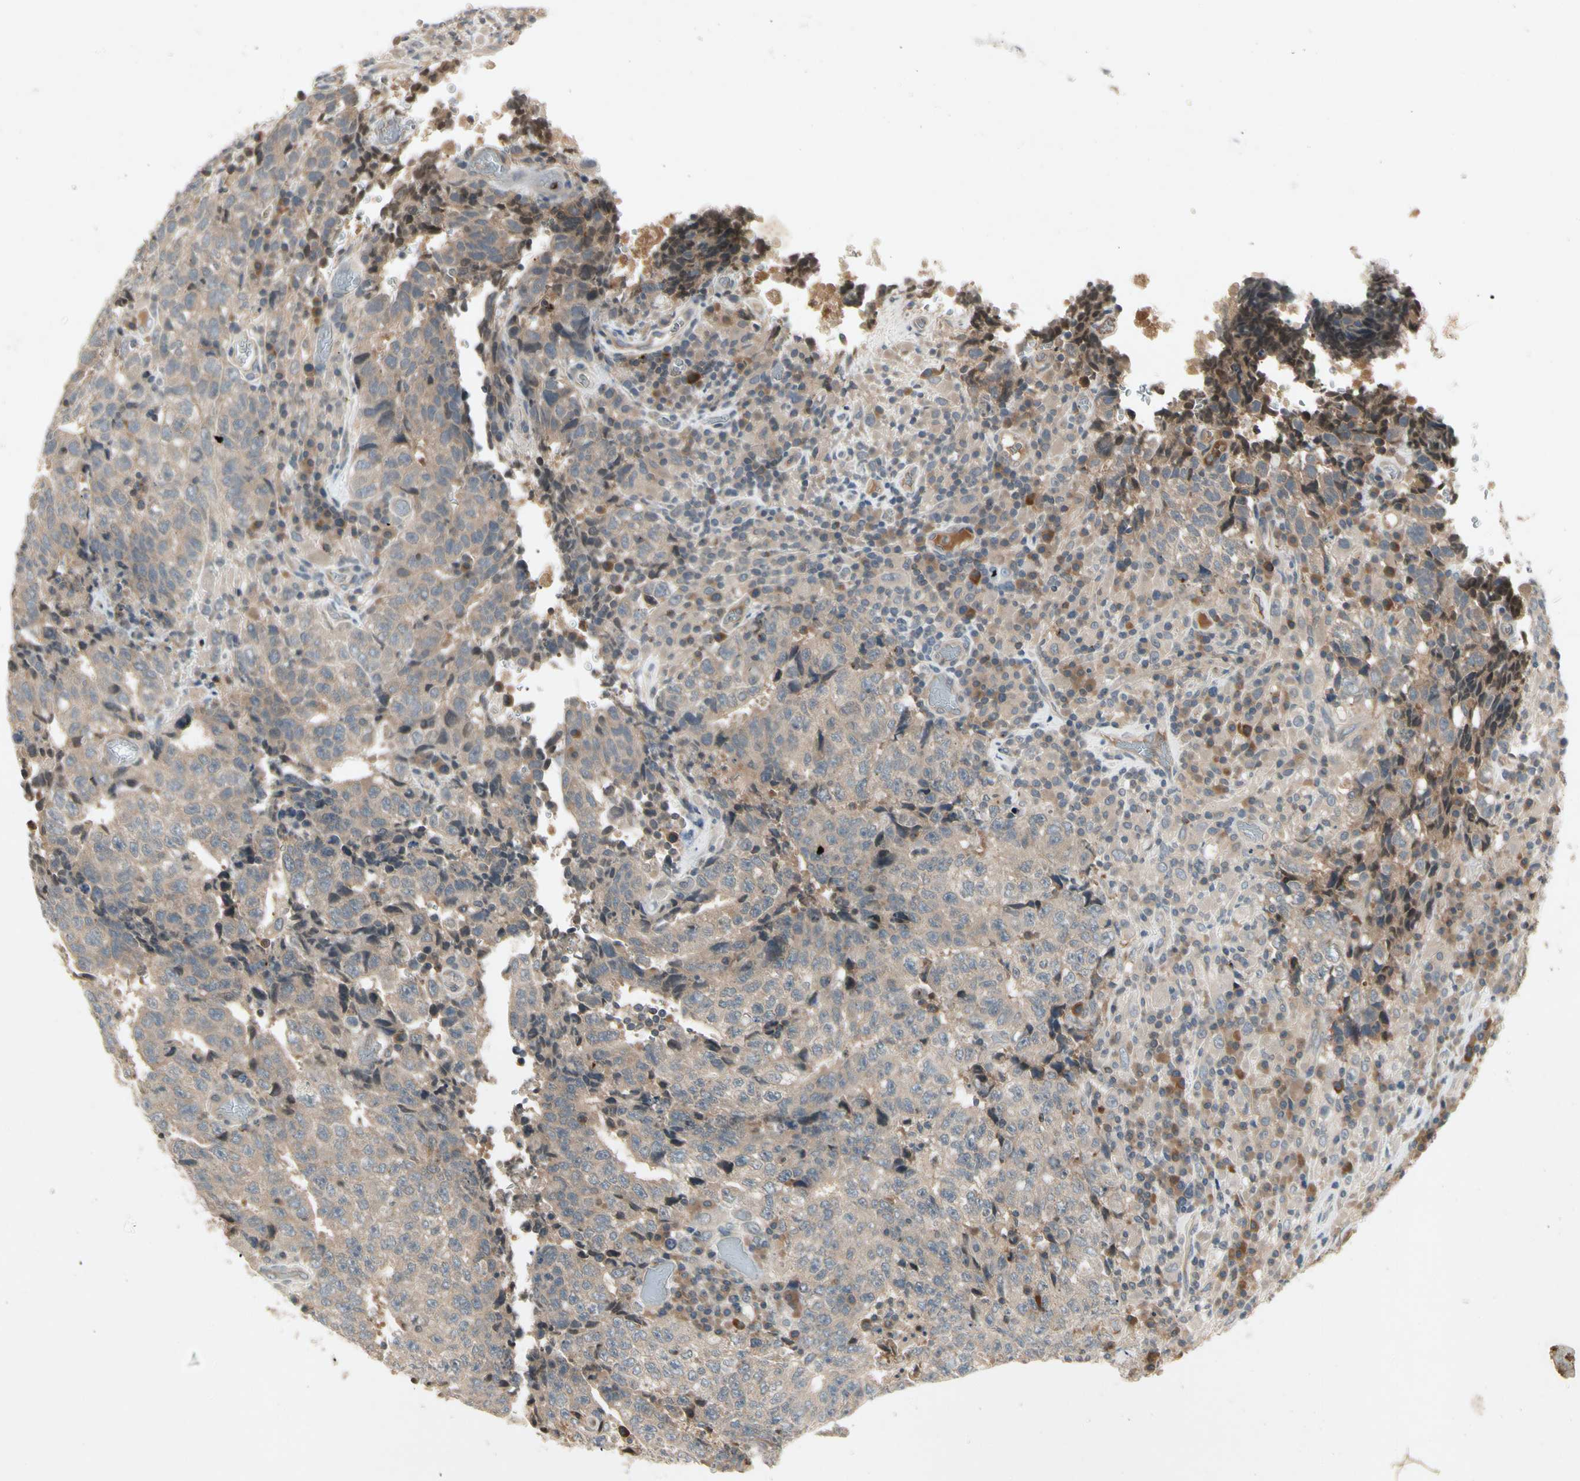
{"staining": {"intensity": "weak", "quantity": ">75%", "location": "cytoplasmic/membranous"}, "tissue": "testis cancer", "cell_type": "Tumor cells", "image_type": "cancer", "snomed": [{"axis": "morphology", "description": "Necrosis, NOS"}, {"axis": "morphology", "description": "Carcinoma, Embryonal, NOS"}, {"axis": "topography", "description": "Testis"}], "caption": "Weak cytoplasmic/membranous protein positivity is seen in about >75% of tumor cells in testis cancer.", "gene": "CCL4", "patient": {"sex": "male", "age": 19}}